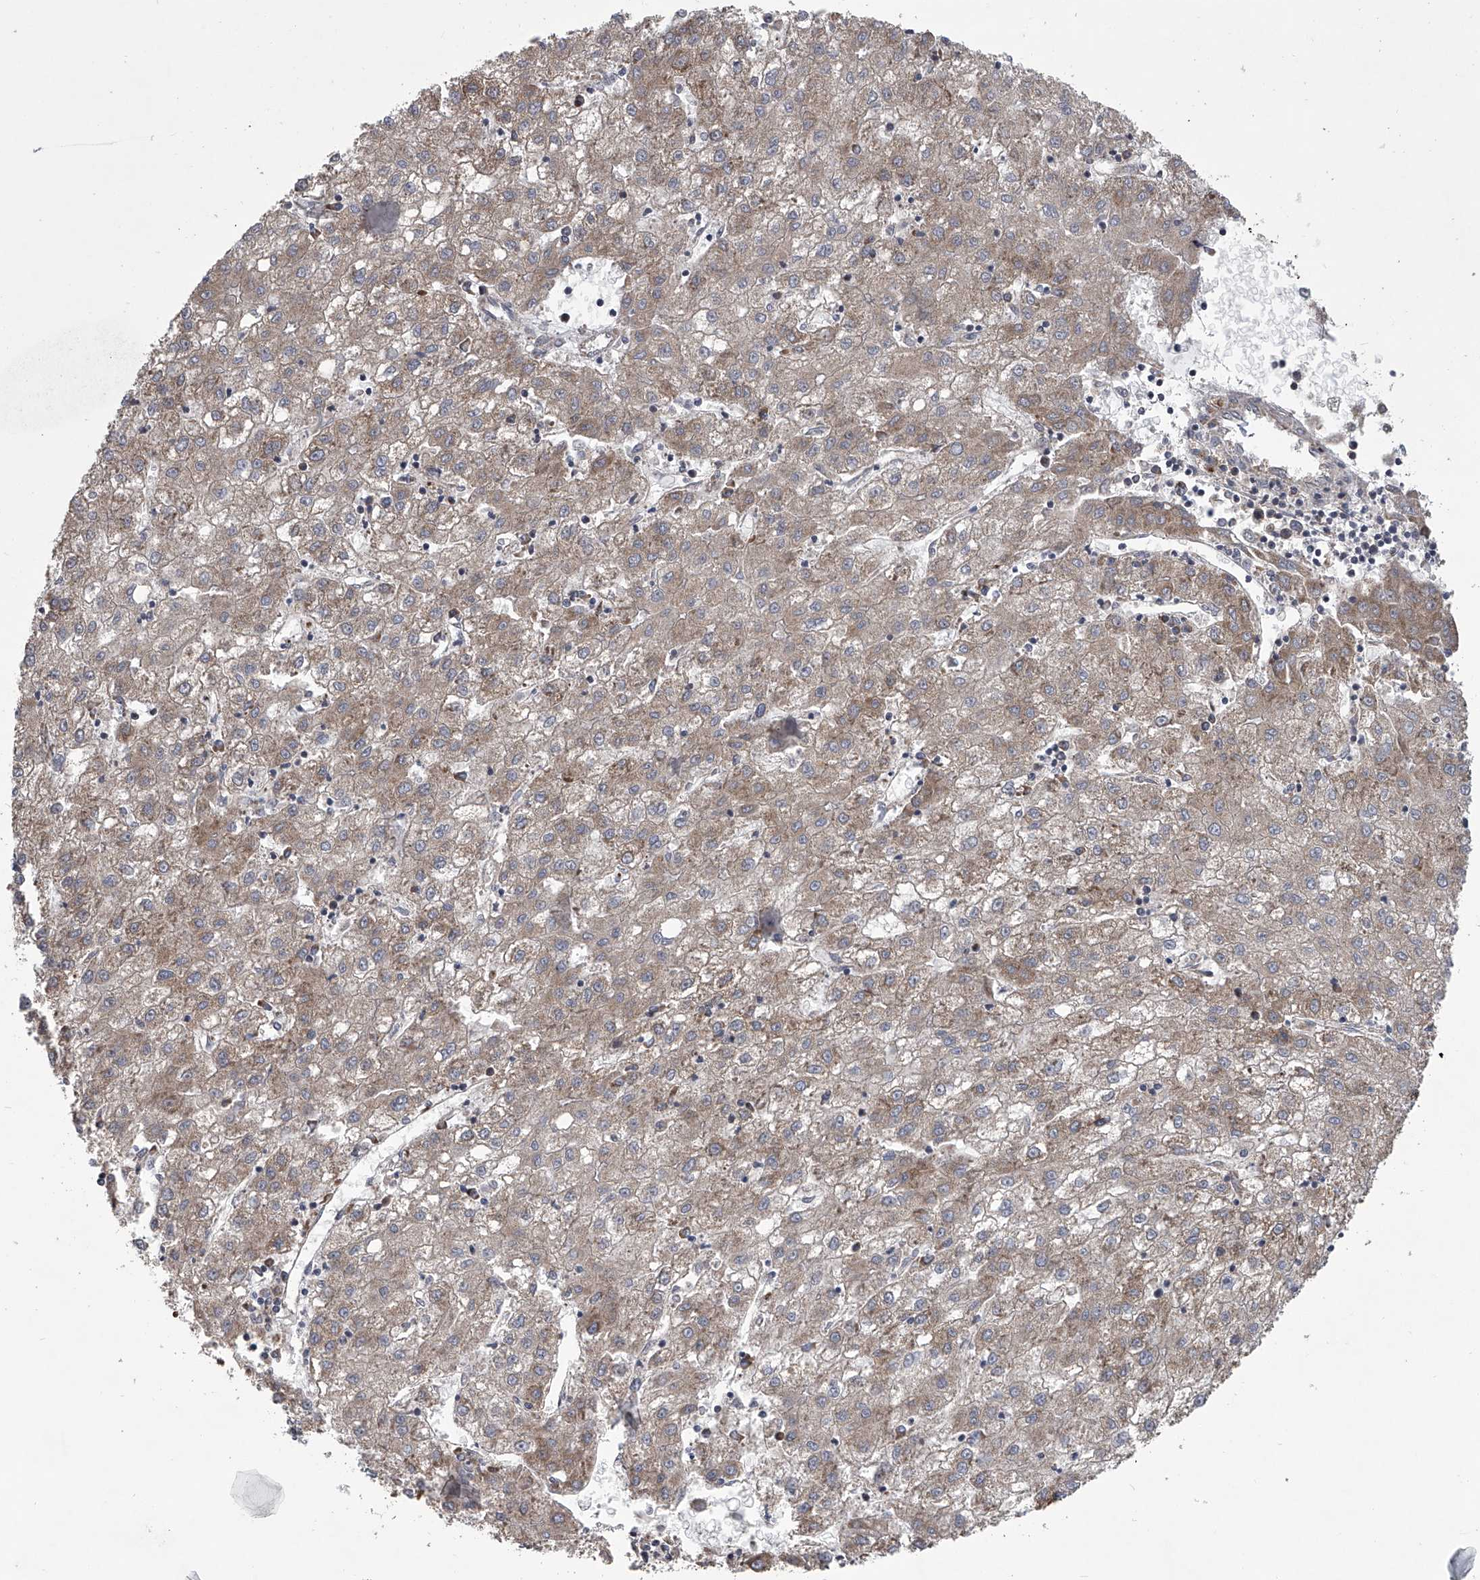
{"staining": {"intensity": "moderate", "quantity": "<25%", "location": "cytoplasmic/membranous"}, "tissue": "liver cancer", "cell_type": "Tumor cells", "image_type": "cancer", "snomed": [{"axis": "morphology", "description": "Carcinoma, Hepatocellular, NOS"}, {"axis": "topography", "description": "Liver"}], "caption": "Immunohistochemistry (IHC) of hepatocellular carcinoma (liver) exhibits low levels of moderate cytoplasmic/membranous staining in approximately <25% of tumor cells. The staining was performed using DAB to visualize the protein expression in brown, while the nuclei were stained in blue with hematoxylin (Magnification: 20x).", "gene": "ZC3H15", "patient": {"sex": "male", "age": 72}}